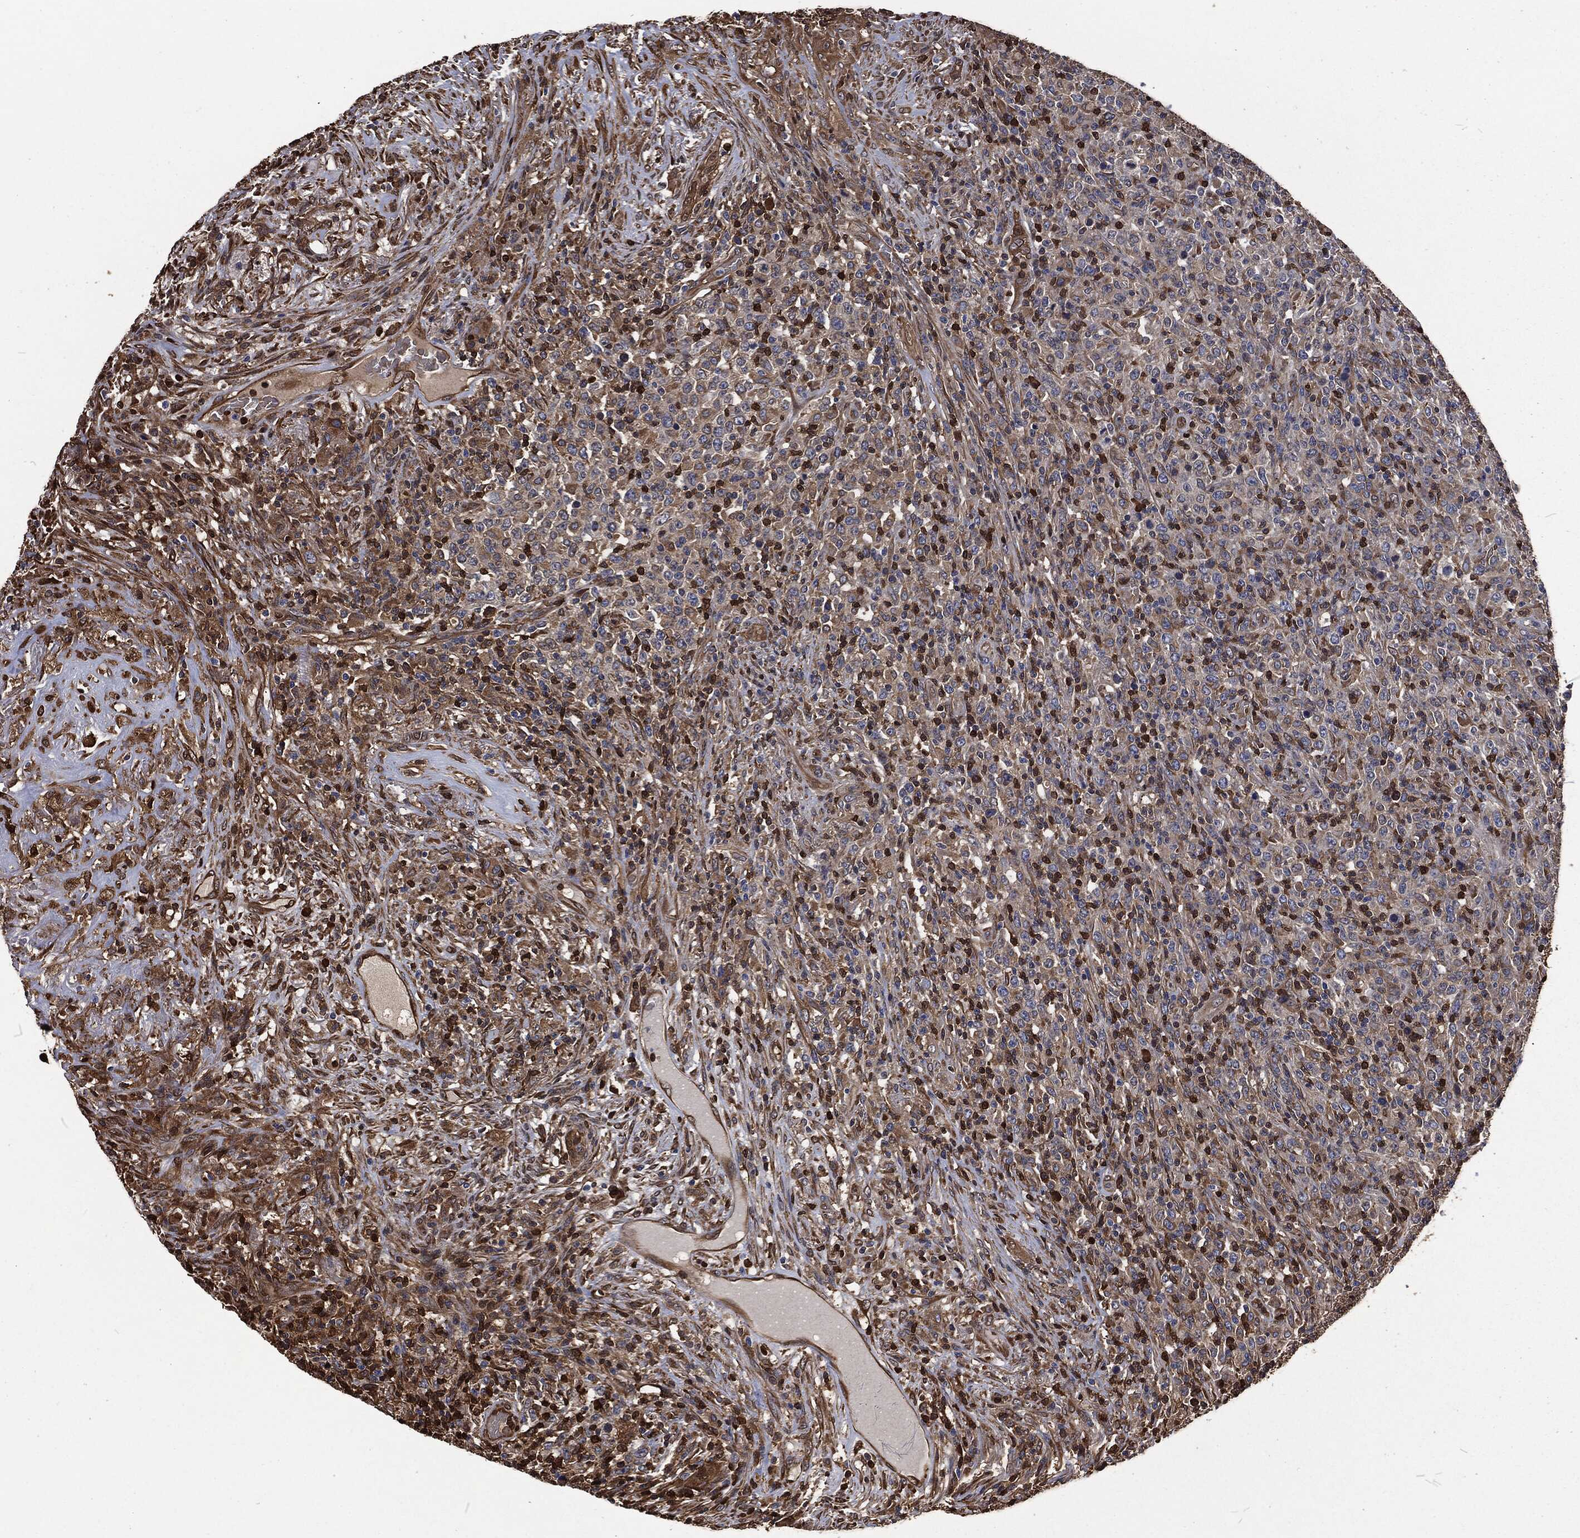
{"staining": {"intensity": "moderate", "quantity": "25%-75%", "location": "cytoplasmic/membranous,nuclear"}, "tissue": "lymphoma", "cell_type": "Tumor cells", "image_type": "cancer", "snomed": [{"axis": "morphology", "description": "Malignant lymphoma, non-Hodgkin's type, High grade"}, {"axis": "topography", "description": "Lung"}], "caption": "DAB (3,3'-diaminobenzidine) immunohistochemical staining of human lymphoma reveals moderate cytoplasmic/membranous and nuclear protein expression in about 25%-75% of tumor cells.", "gene": "PRDX4", "patient": {"sex": "male", "age": 79}}